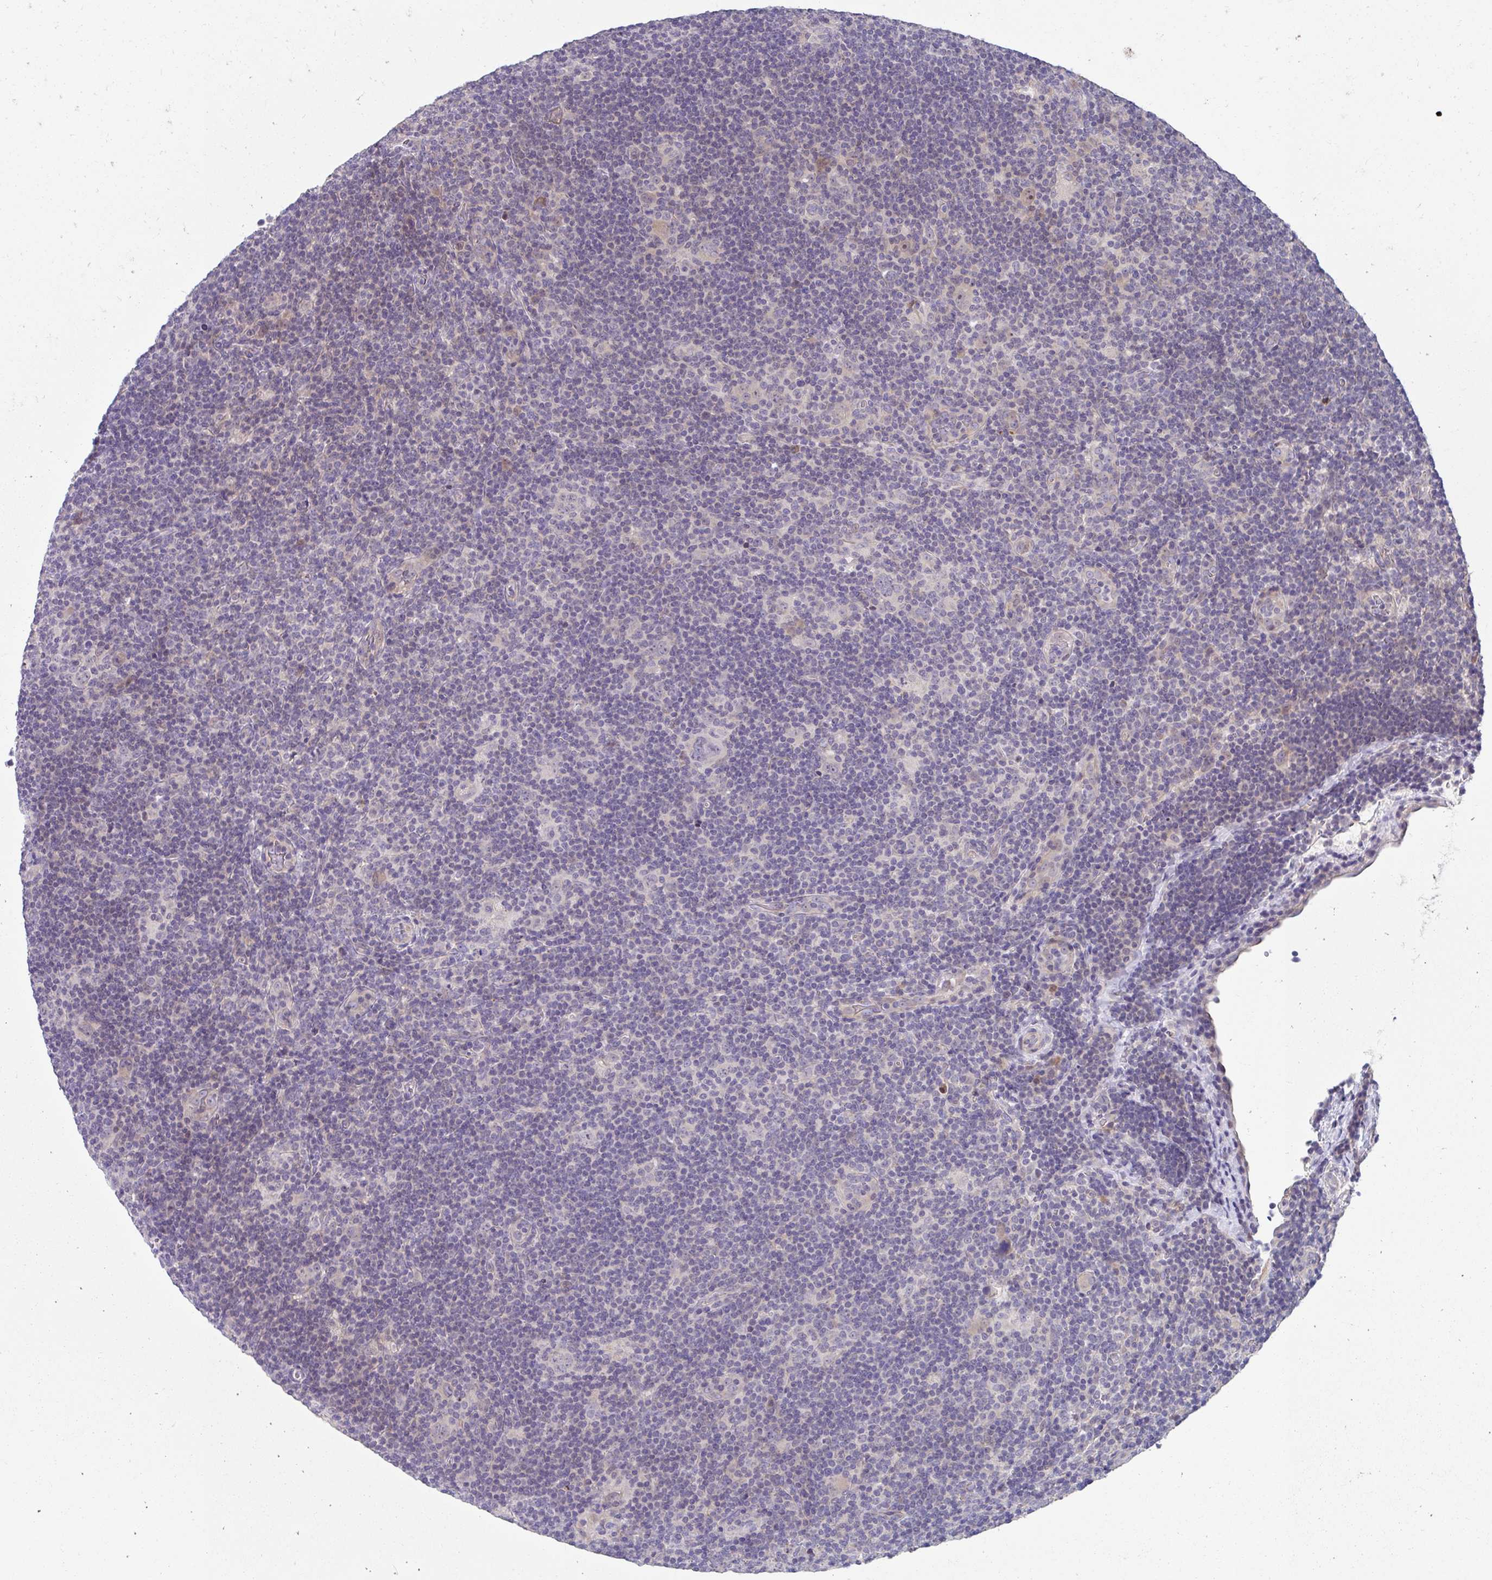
{"staining": {"intensity": "negative", "quantity": "none", "location": "none"}, "tissue": "lymphoma", "cell_type": "Tumor cells", "image_type": "cancer", "snomed": [{"axis": "morphology", "description": "Hodgkin's disease, NOS"}, {"axis": "topography", "description": "Lymph node"}], "caption": "Tumor cells are negative for protein expression in human lymphoma.", "gene": "NT5C1B", "patient": {"sex": "female", "age": 57}}